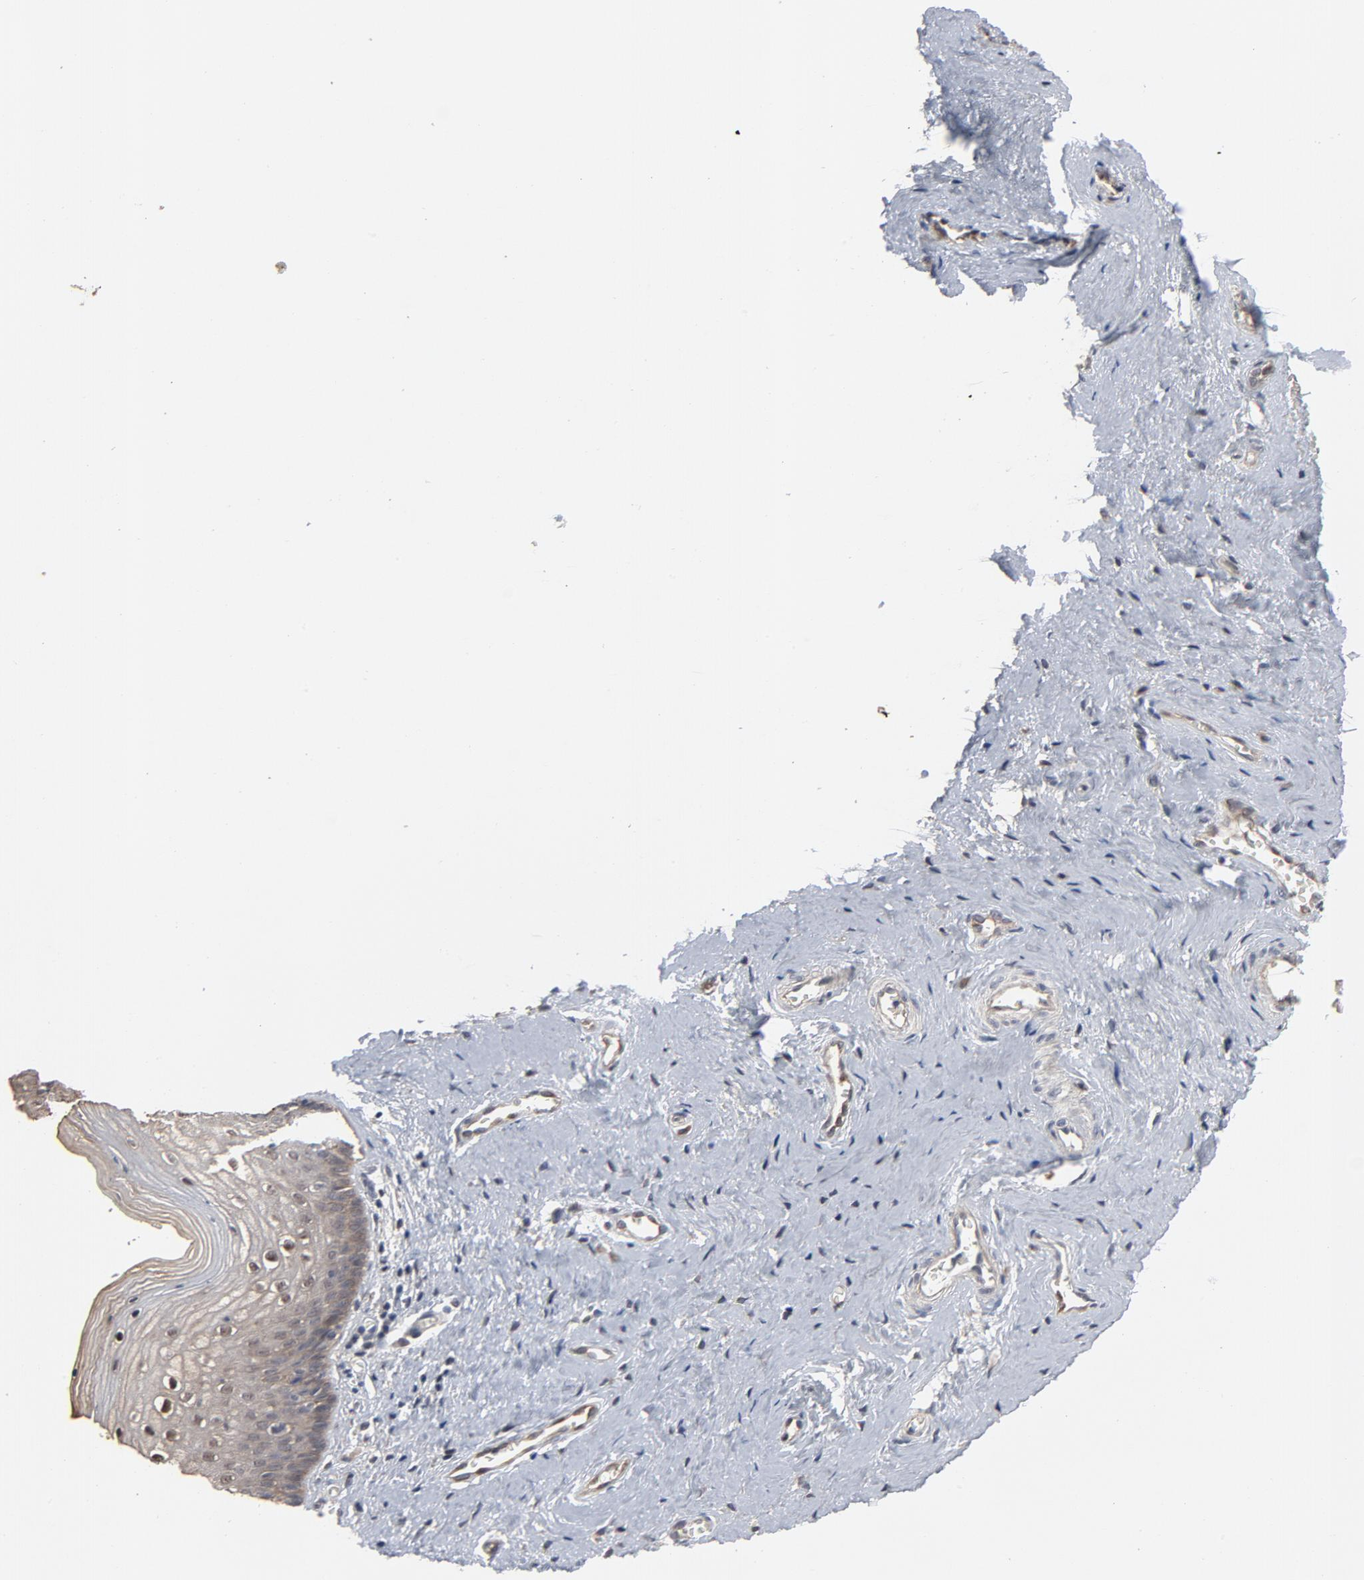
{"staining": {"intensity": "weak", "quantity": "<25%", "location": "nuclear"}, "tissue": "vagina", "cell_type": "Squamous epithelial cells", "image_type": "normal", "snomed": [{"axis": "morphology", "description": "Normal tissue, NOS"}, {"axis": "topography", "description": "Vagina"}], "caption": "Protein analysis of unremarkable vagina demonstrates no significant expression in squamous epithelial cells.", "gene": "RTL5", "patient": {"sex": "female", "age": 46}}